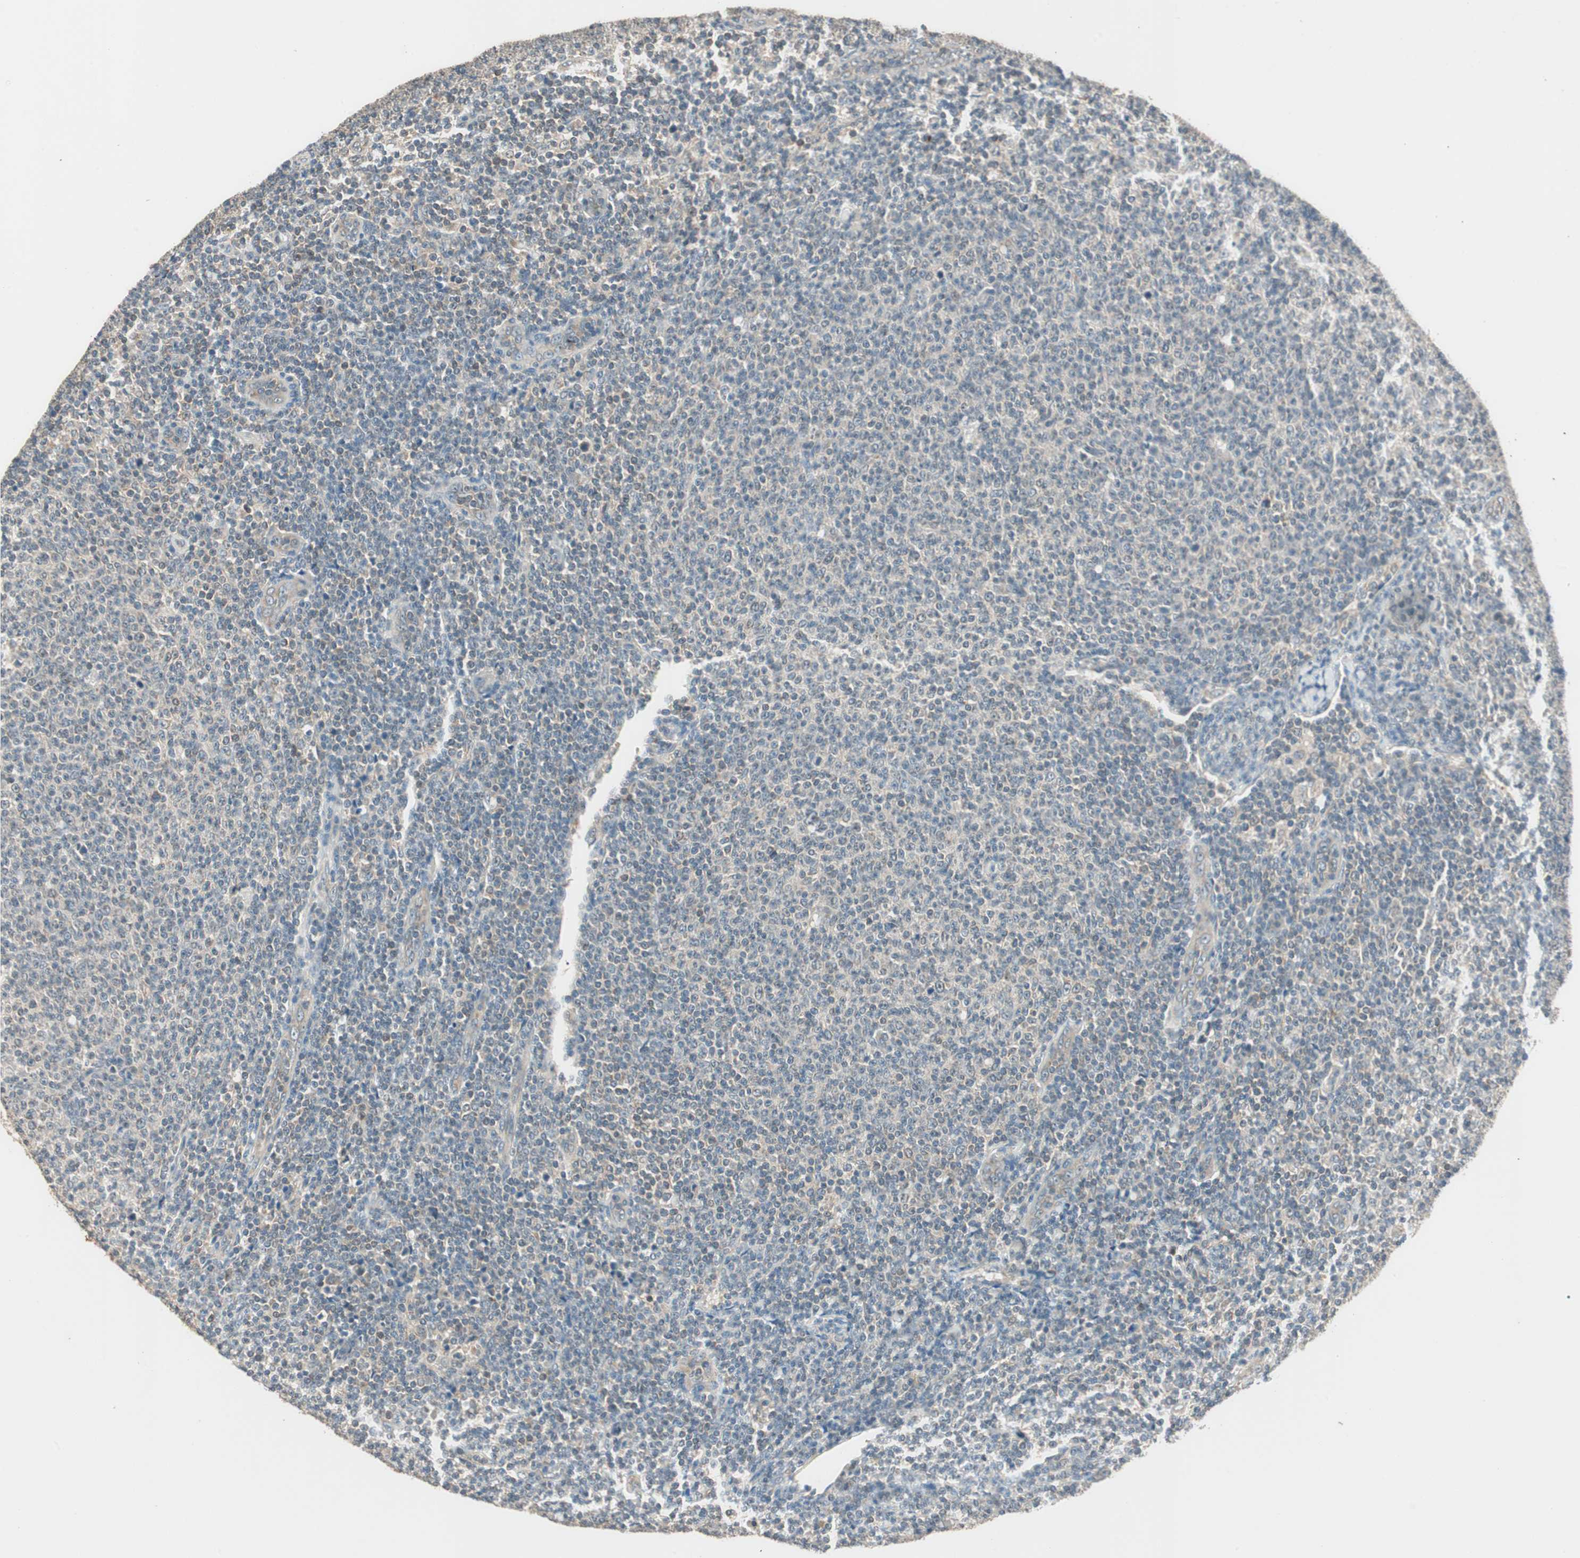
{"staining": {"intensity": "negative", "quantity": "none", "location": "none"}, "tissue": "lymphoma", "cell_type": "Tumor cells", "image_type": "cancer", "snomed": [{"axis": "morphology", "description": "Malignant lymphoma, non-Hodgkin's type, Low grade"}, {"axis": "topography", "description": "Lymph node"}], "caption": "The IHC photomicrograph has no significant expression in tumor cells of malignant lymphoma, non-Hodgkin's type (low-grade) tissue.", "gene": "TRIM21", "patient": {"sex": "male", "age": 66}}